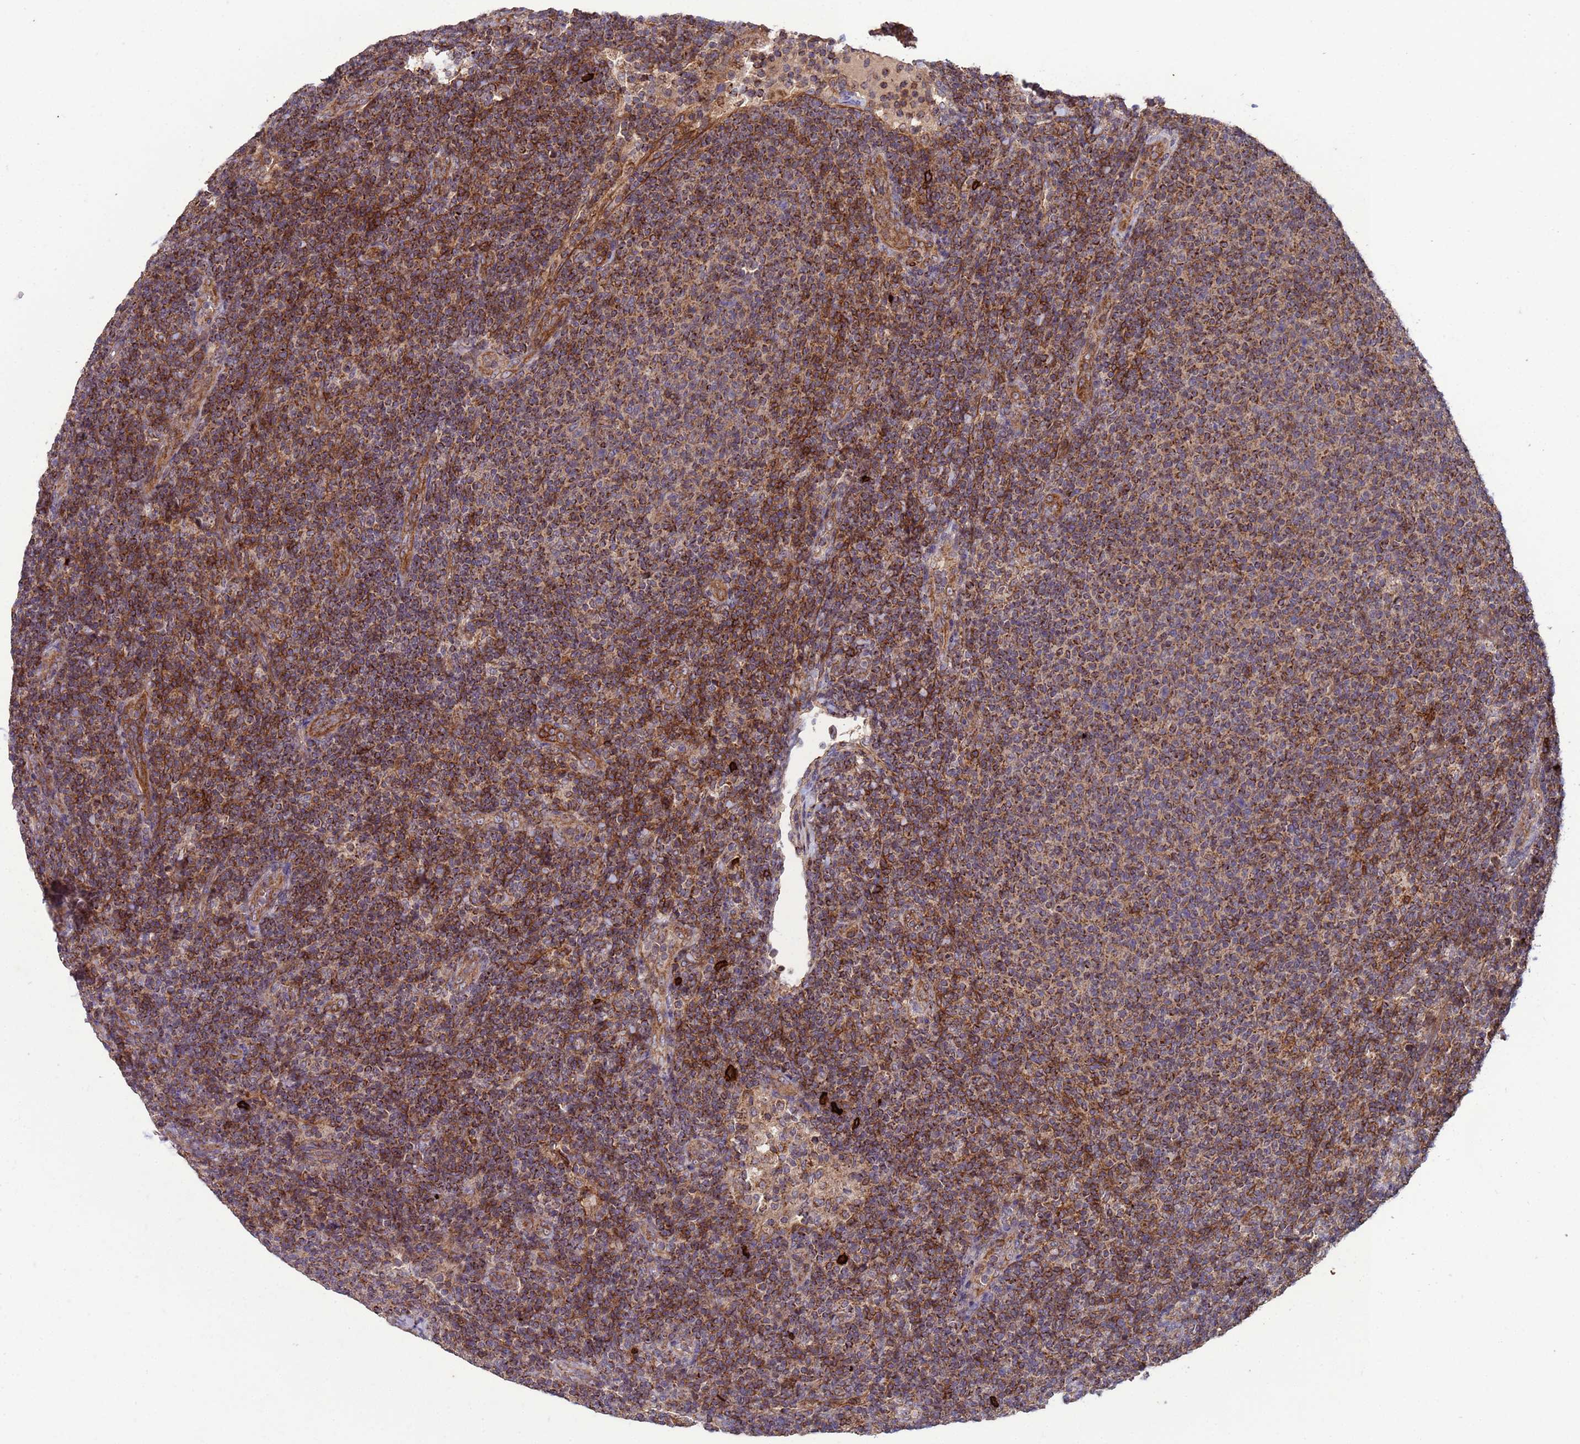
{"staining": {"intensity": "moderate", "quantity": ">75%", "location": "cytoplasmic/membranous"}, "tissue": "lymphoma", "cell_type": "Tumor cells", "image_type": "cancer", "snomed": [{"axis": "morphology", "description": "Malignant lymphoma, non-Hodgkin's type, Low grade"}, {"axis": "topography", "description": "Lymph node"}], "caption": "A high-resolution micrograph shows immunohistochemistry staining of low-grade malignant lymphoma, non-Hodgkin's type, which demonstrates moderate cytoplasmic/membranous staining in approximately >75% of tumor cells.", "gene": "ACAD8", "patient": {"sex": "male", "age": 66}}